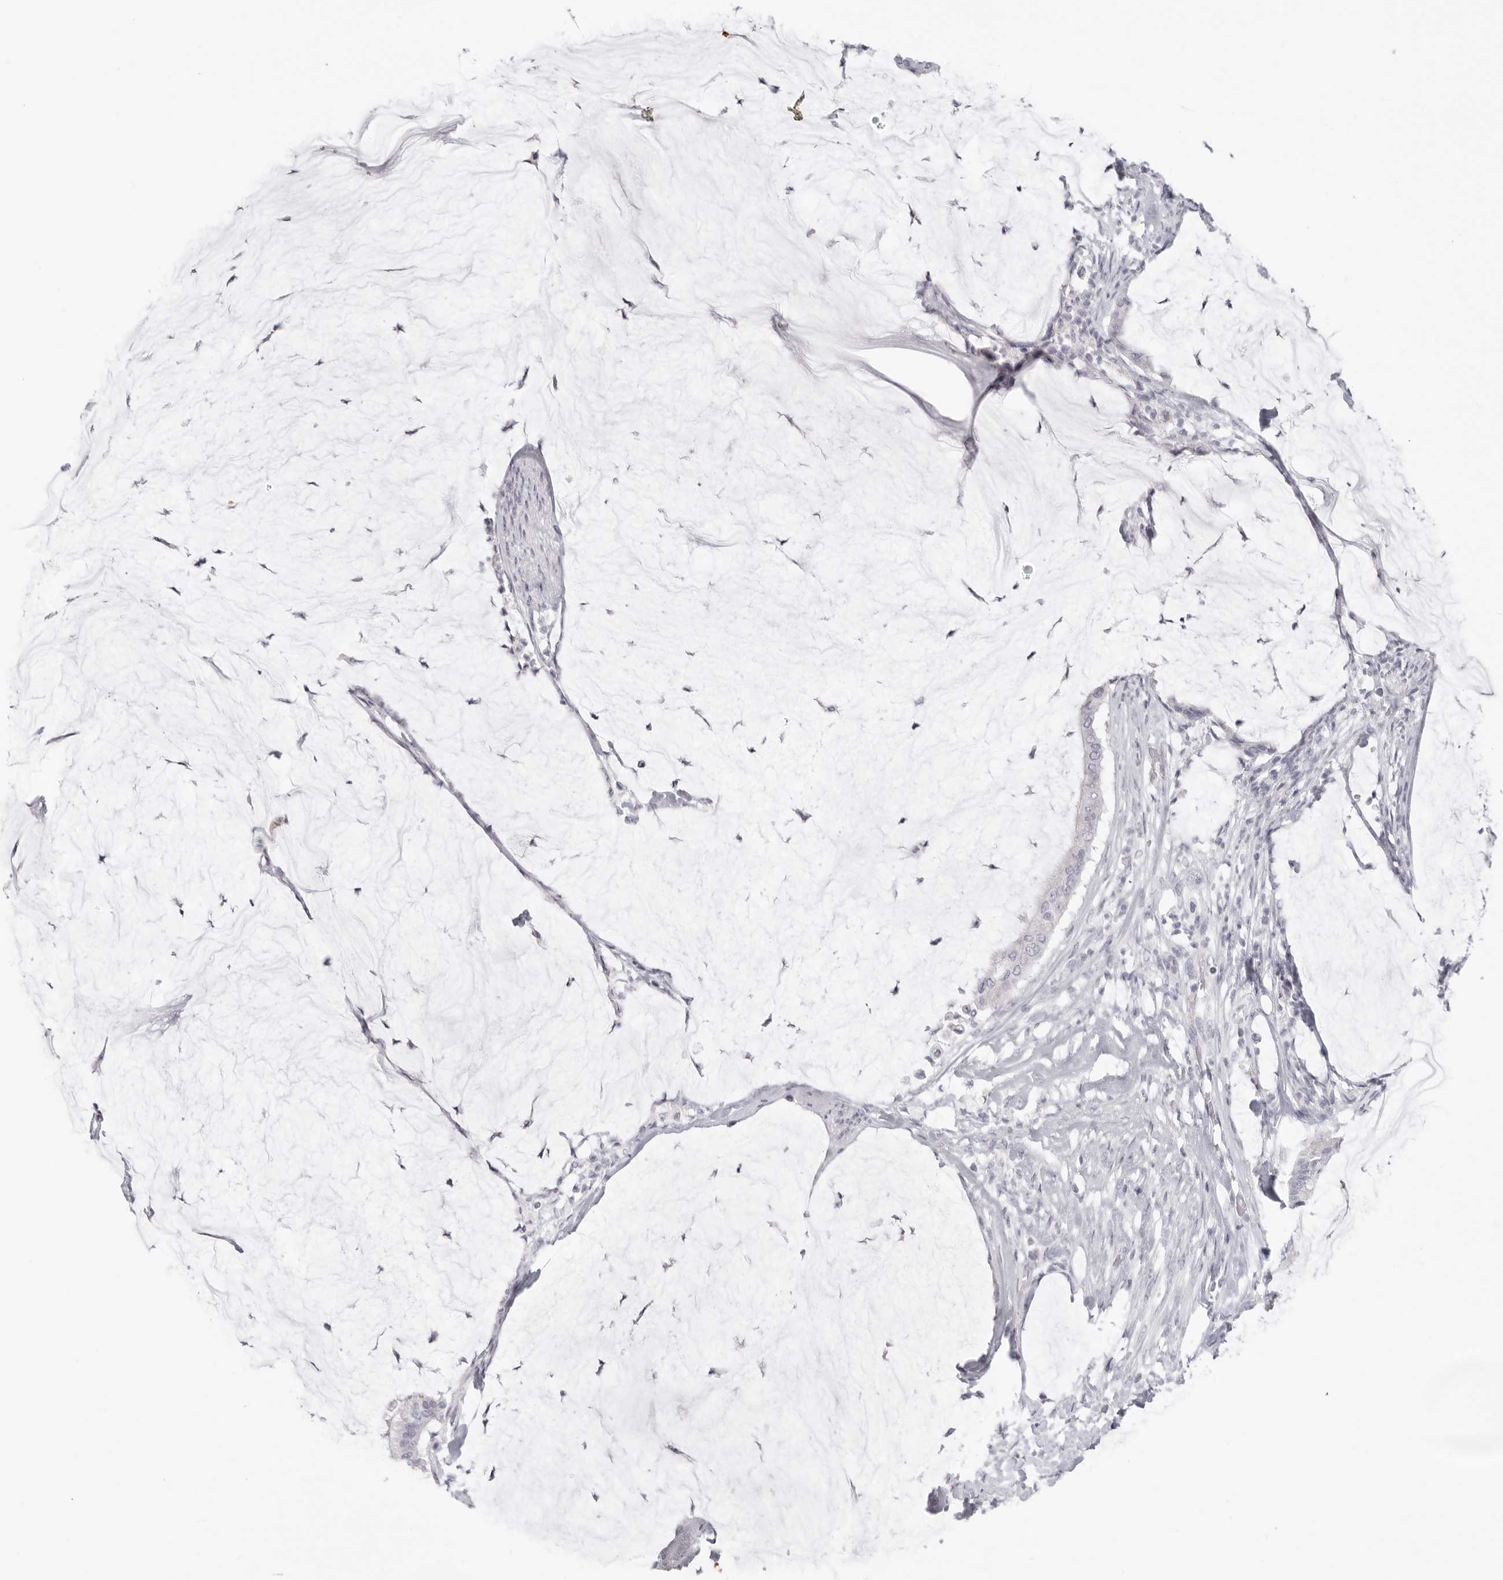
{"staining": {"intensity": "negative", "quantity": "none", "location": "none"}, "tissue": "pancreatic cancer", "cell_type": "Tumor cells", "image_type": "cancer", "snomed": [{"axis": "morphology", "description": "Adenocarcinoma, NOS"}, {"axis": "topography", "description": "Pancreas"}], "caption": "This is an IHC photomicrograph of human adenocarcinoma (pancreatic). There is no staining in tumor cells.", "gene": "RXFP1", "patient": {"sex": "male", "age": 41}}